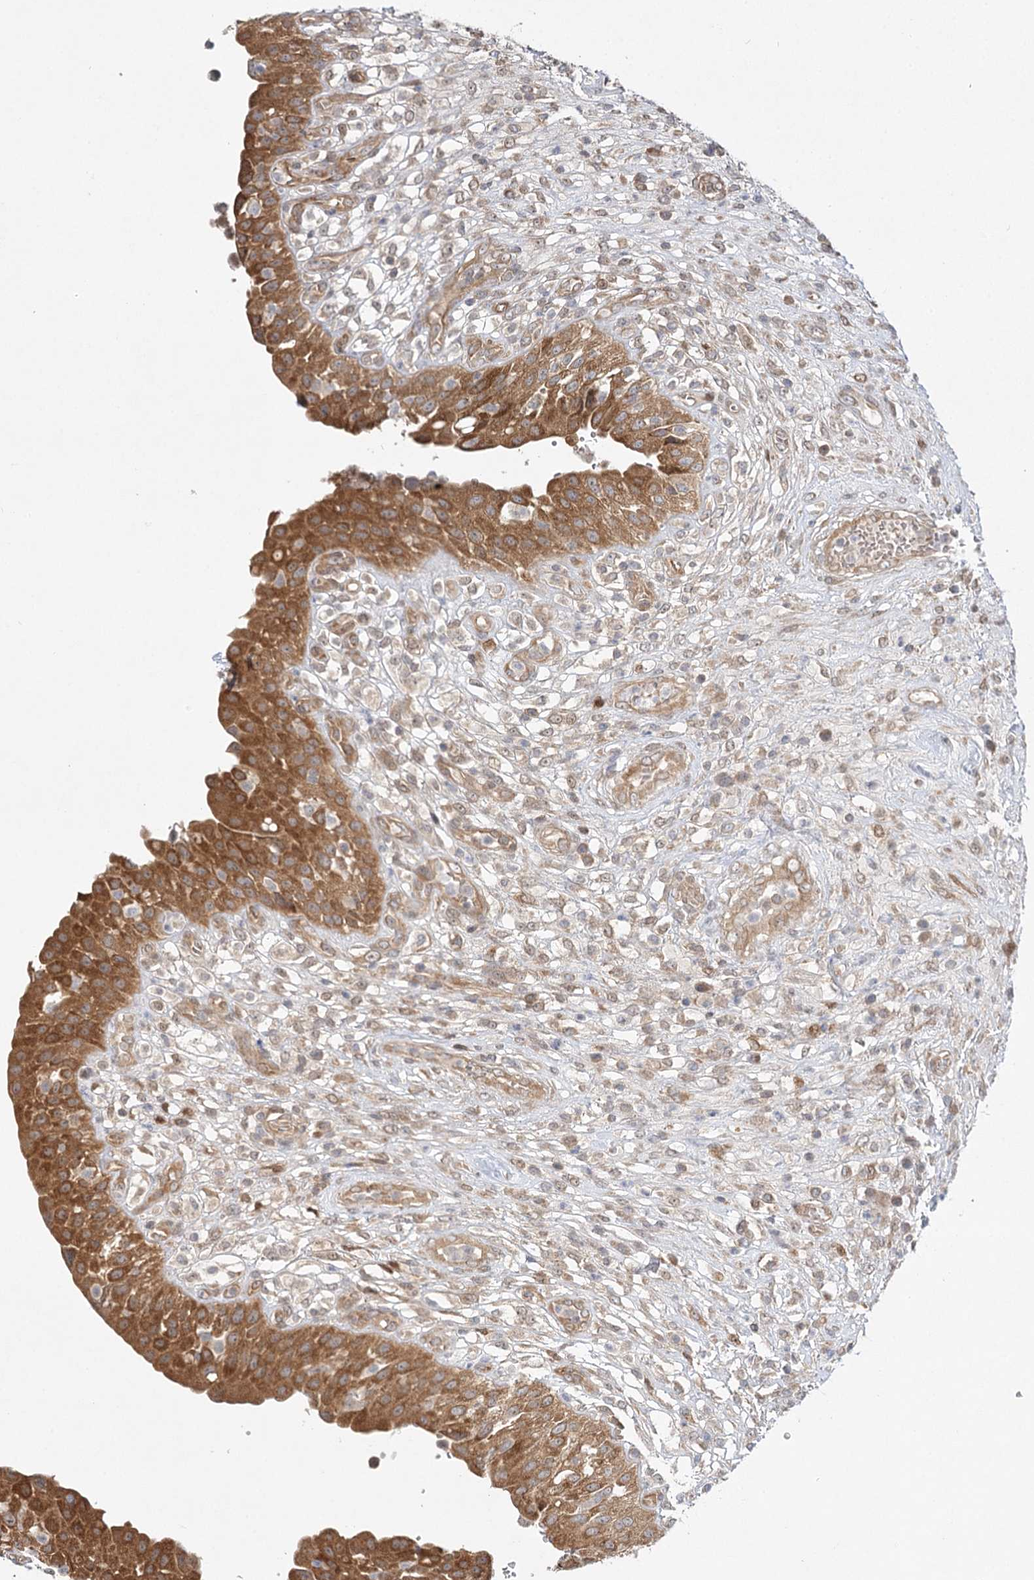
{"staining": {"intensity": "strong", "quantity": ">75%", "location": "cytoplasmic/membranous"}, "tissue": "urinary bladder", "cell_type": "Urothelial cells", "image_type": "normal", "snomed": [{"axis": "morphology", "description": "Normal tissue, NOS"}, {"axis": "topography", "description": "Urinary bladder"}], "caption": "Immunohistochemical staining of unremarkable human urinary bladder displays >75% levels of strong cytoplasmic/membranous protein staining in approximately >75% of urothelial cells.", "gene": "INPP4B", "patient": {"sex": "female", "age": 62}}